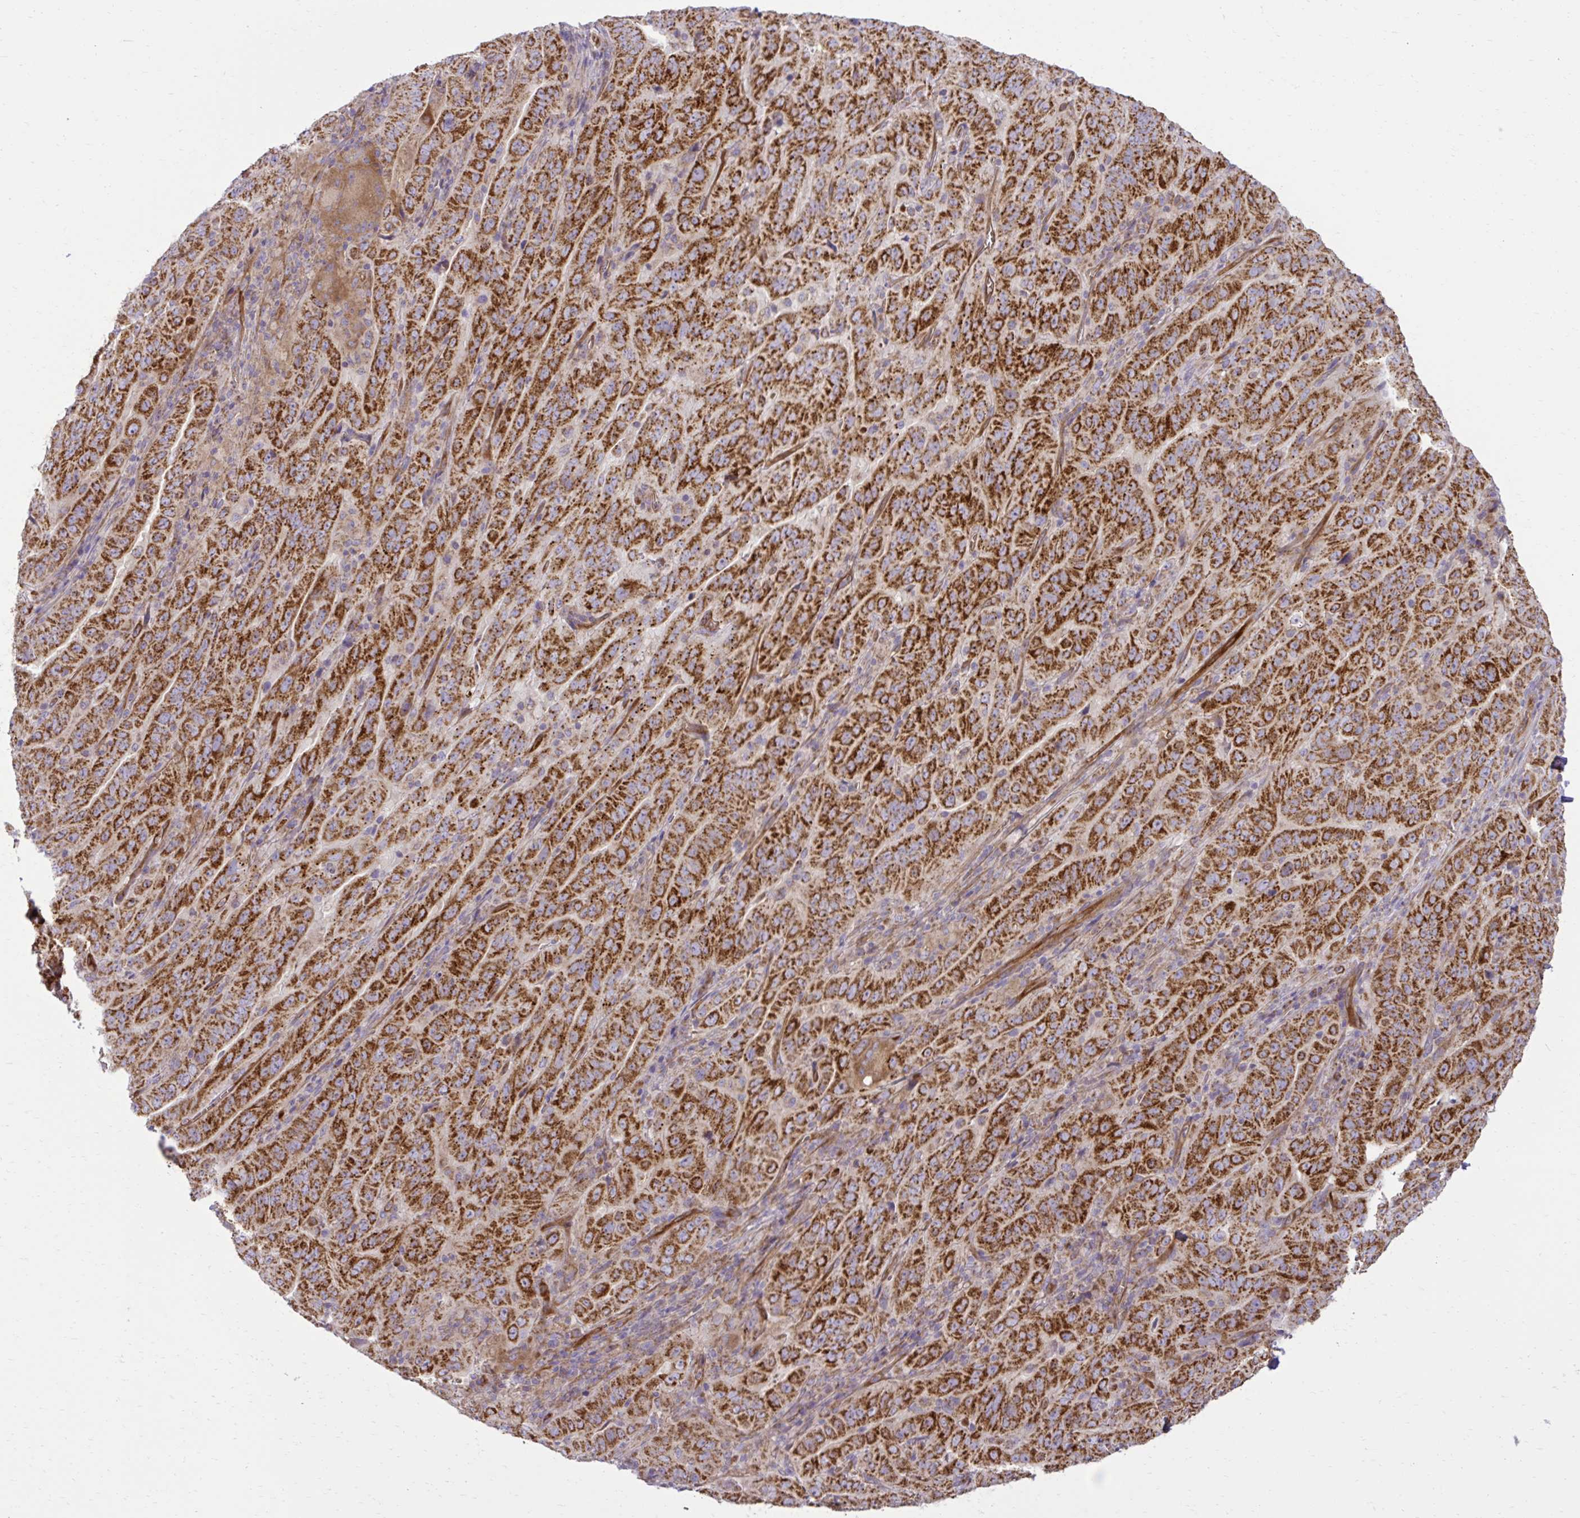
{"staining": {"intensity": "strong", "quantity": ">75%", "location": "cytoplasmic/membranous"}, "tissue": "pancreatic cancer", "cell_type": "Tumor cells", "image_type": "cancer", "snomed": [{"axis": "morphology", "description": "Adenocarcinoma, NOS"}, {"axis": "topography", "description": "Pancreas"}], "caption": "DAB (3,3'-diaminobenzidine) immunohistochemical staining of human adenocarcinoma (pancreatic) exhibits strong cytoplasmic/membranous protein staining in about >75% of tumor cells.", "gene": "LIMS1", "patient": {"sex": "male", "age": 63}}